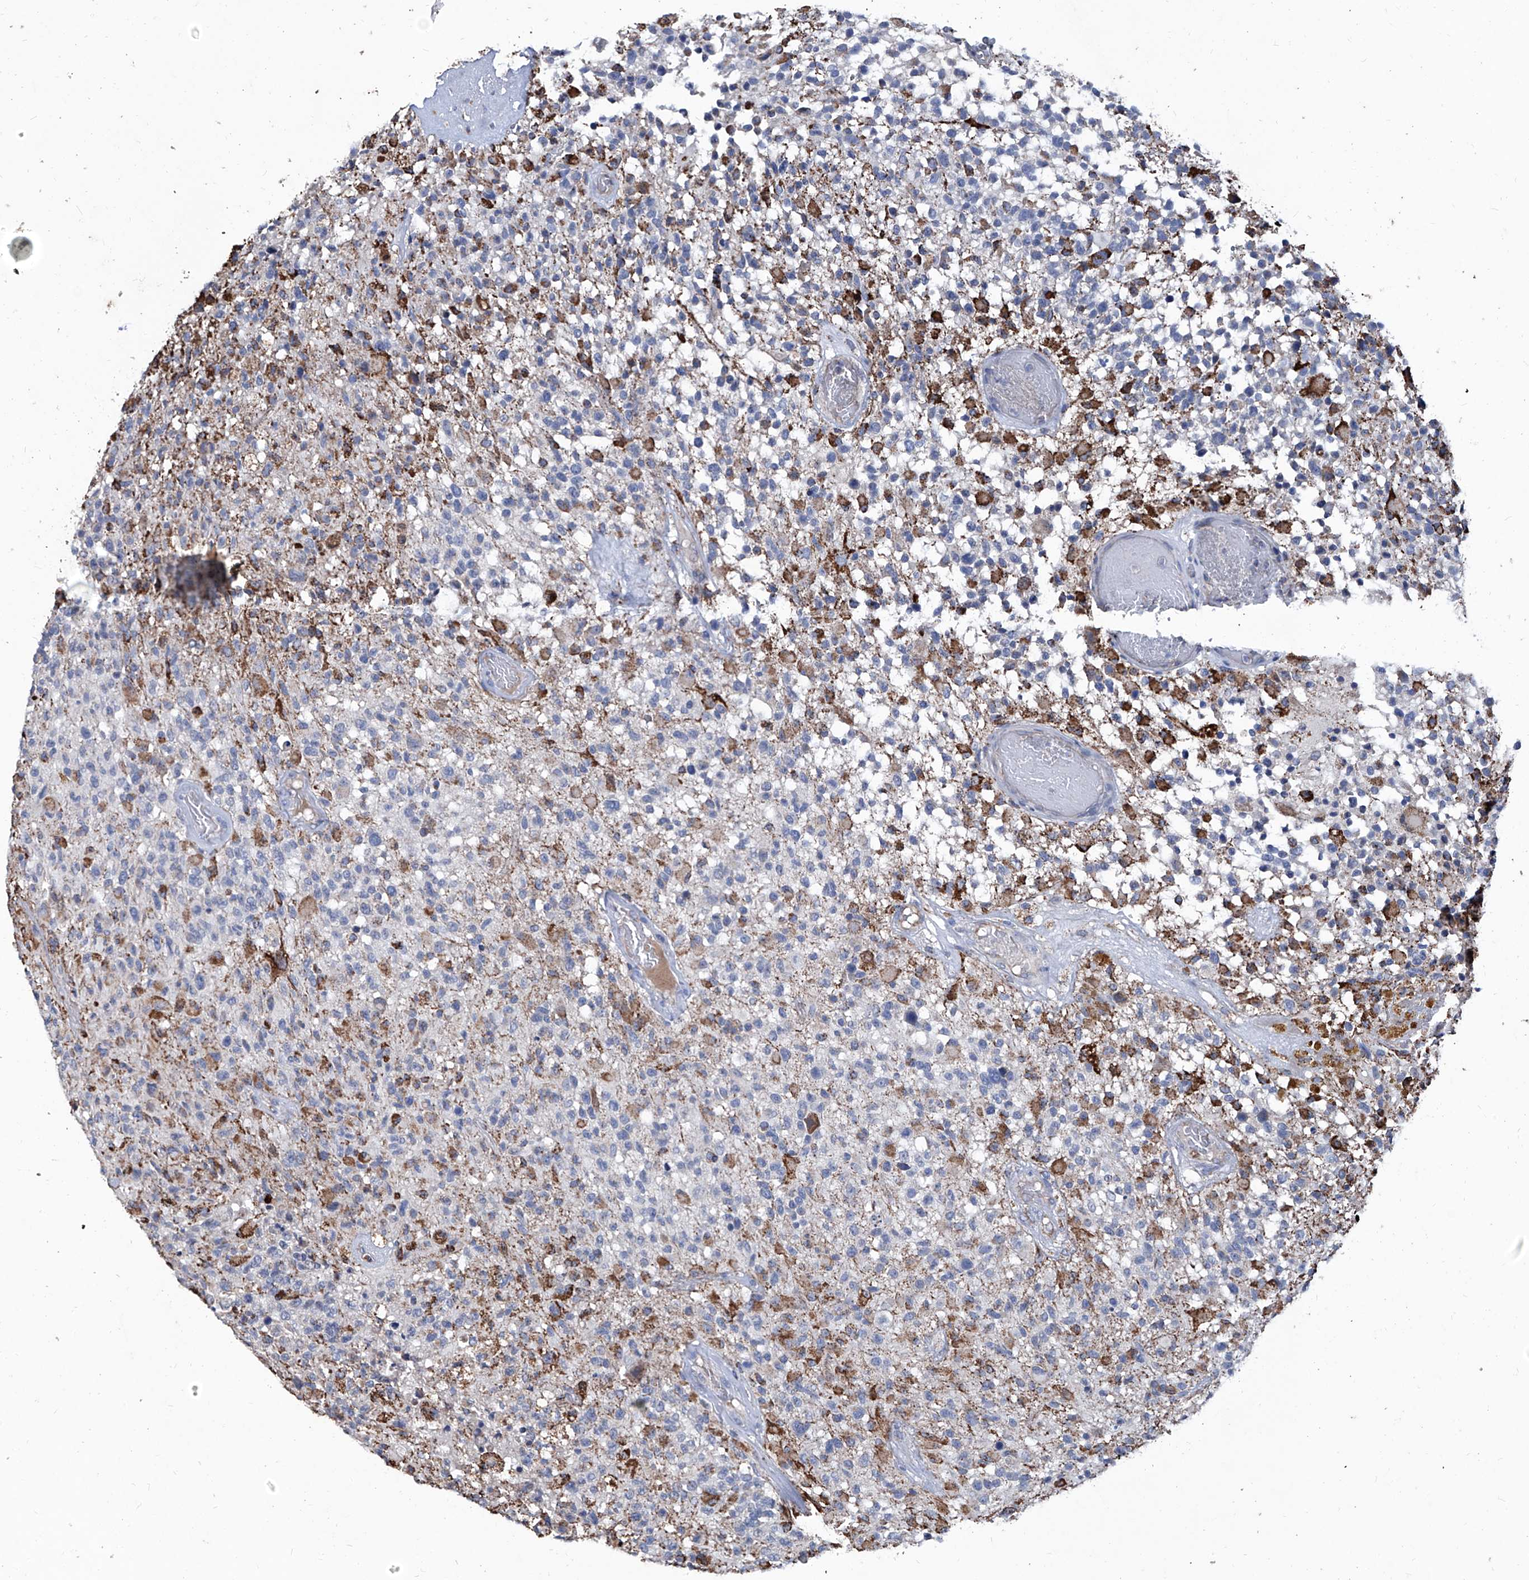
{"staining": {"intensity": "moderate", "quantity": "<25%", "location": "cytoplasmic/membranous"}, "tissue": "glioma", "cell_type": "Tumor cells", "image_type": "cancer", "snomed": [{"axis": "morphology", "description": "Glioma, malignant, High grade"}, {"axis": "morphology", "description": "Glioblastoma, NOS"}, {"axis": "topography", "description": "Brain"}], "caption": "DAB (3,3'-diaminobenzidine) immunohistochemical staining of human glioma shows moderate cytoplasmic/membranous protein positivity in approximately <25% of tumor cells. (brown staining indicates protein expression, while blue staining denotes nuclei).", "gene": "NHS", "patient": {"sex": "male", "age": 60}}